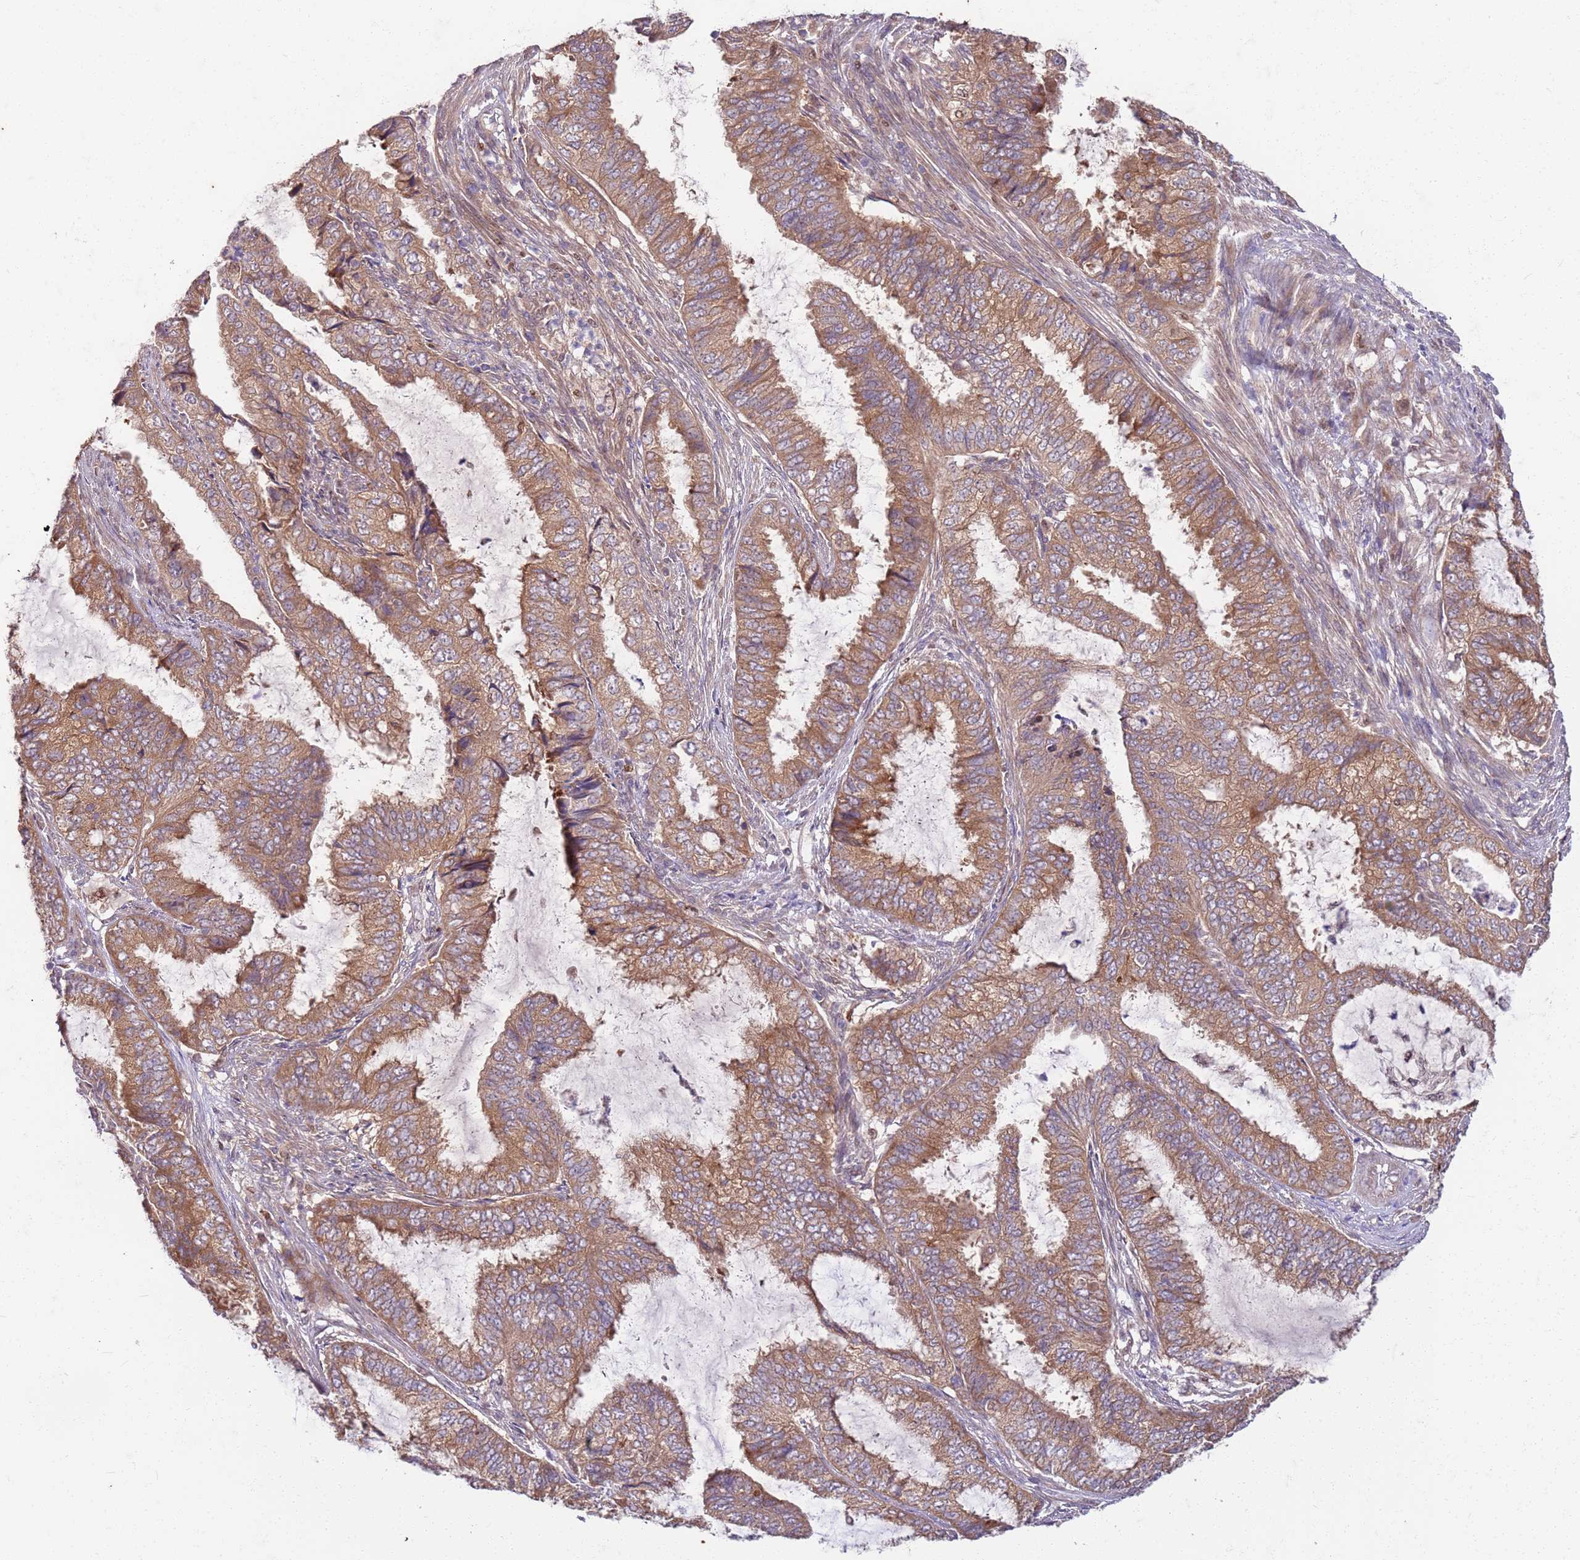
{"staining": {"intensity": "moderate", "quantity": ">75%", "location": "cytoplasmic/membranous"}, "tissue": "endometrial cancer", "cell_type": "Tumor cells", "image_type": "cancer", "snomed": [{"axis": "morphology", "description": "Adenocarcinoma, NOS"}, {"axis": "topography", "description": "Endometrium"}], "caption": "Immunohistochemical staining of human adenocarcinoma (endometrial) shows medium levels of moderate cytoplasmic/membranous positivity in about >75% of tumor cells. The staining was performed using DAB, with brown indicating positive protein expression. Nuclei are stained blue with hematoxylin.", "gene": "OSBP", "patient": {"sex": "female", "age": 51}}